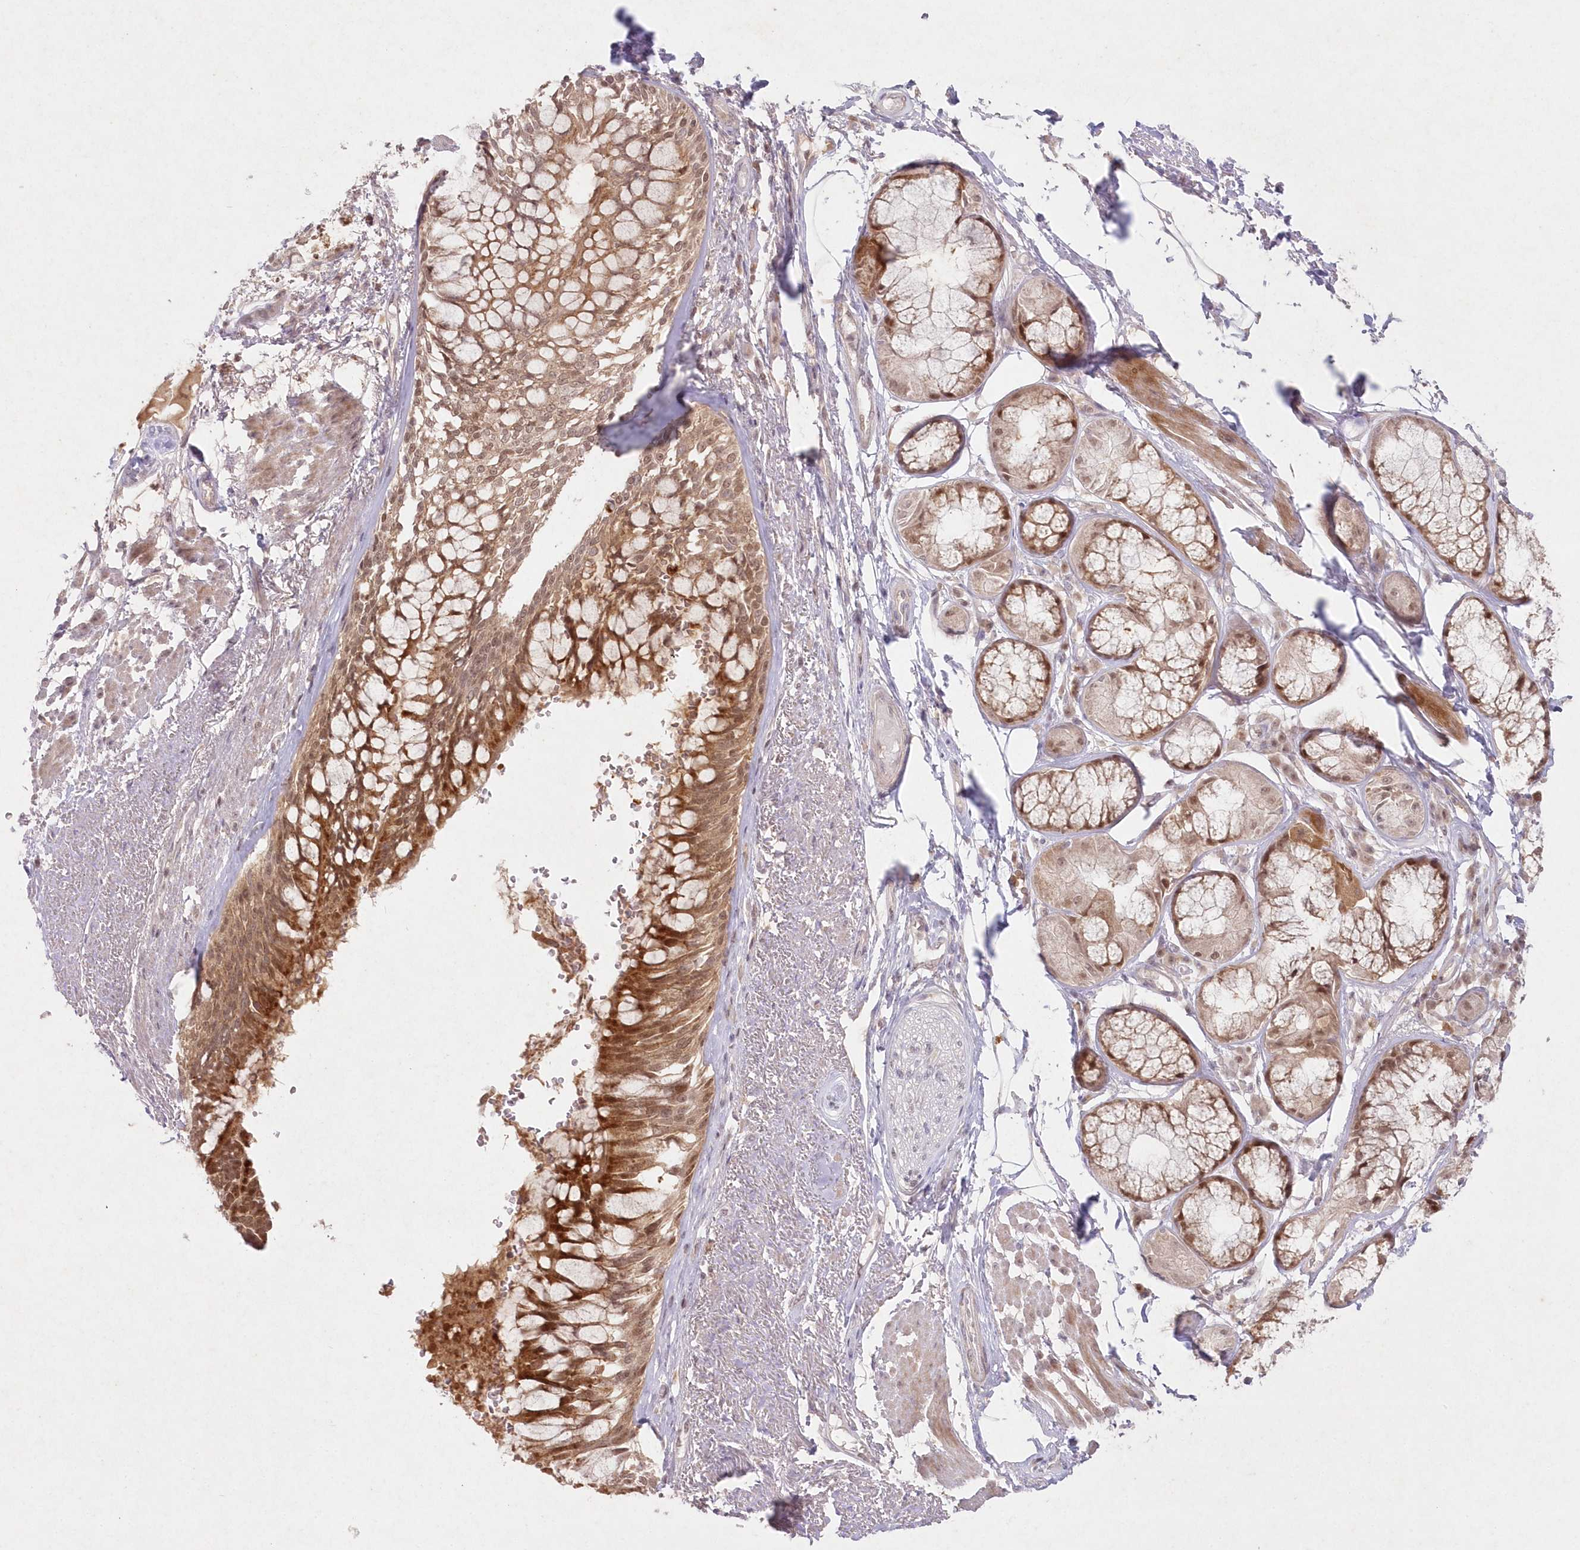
{"staining": {"intensity": "weak", "quantity": "25%-75%", "location": "cytoplasmic/membranous"}, "tissue": "adipose tissue", "cell_type": "Adipocytes", "image_type": "normal", "snomed": [{"axis": "morphology", "description": "Normal tissue, NOS"}, {"axis": "topography", "description": "Bronchus"}], "caption": "Weak cytoplasmic/membranous expression for a protein is appreciated in about 25%-75% of adipocytes of unremarkable adipose tissue using immunohistochemistry.", "gene": "ASCC1", "patient": {"sex": "male", "age": 66}}